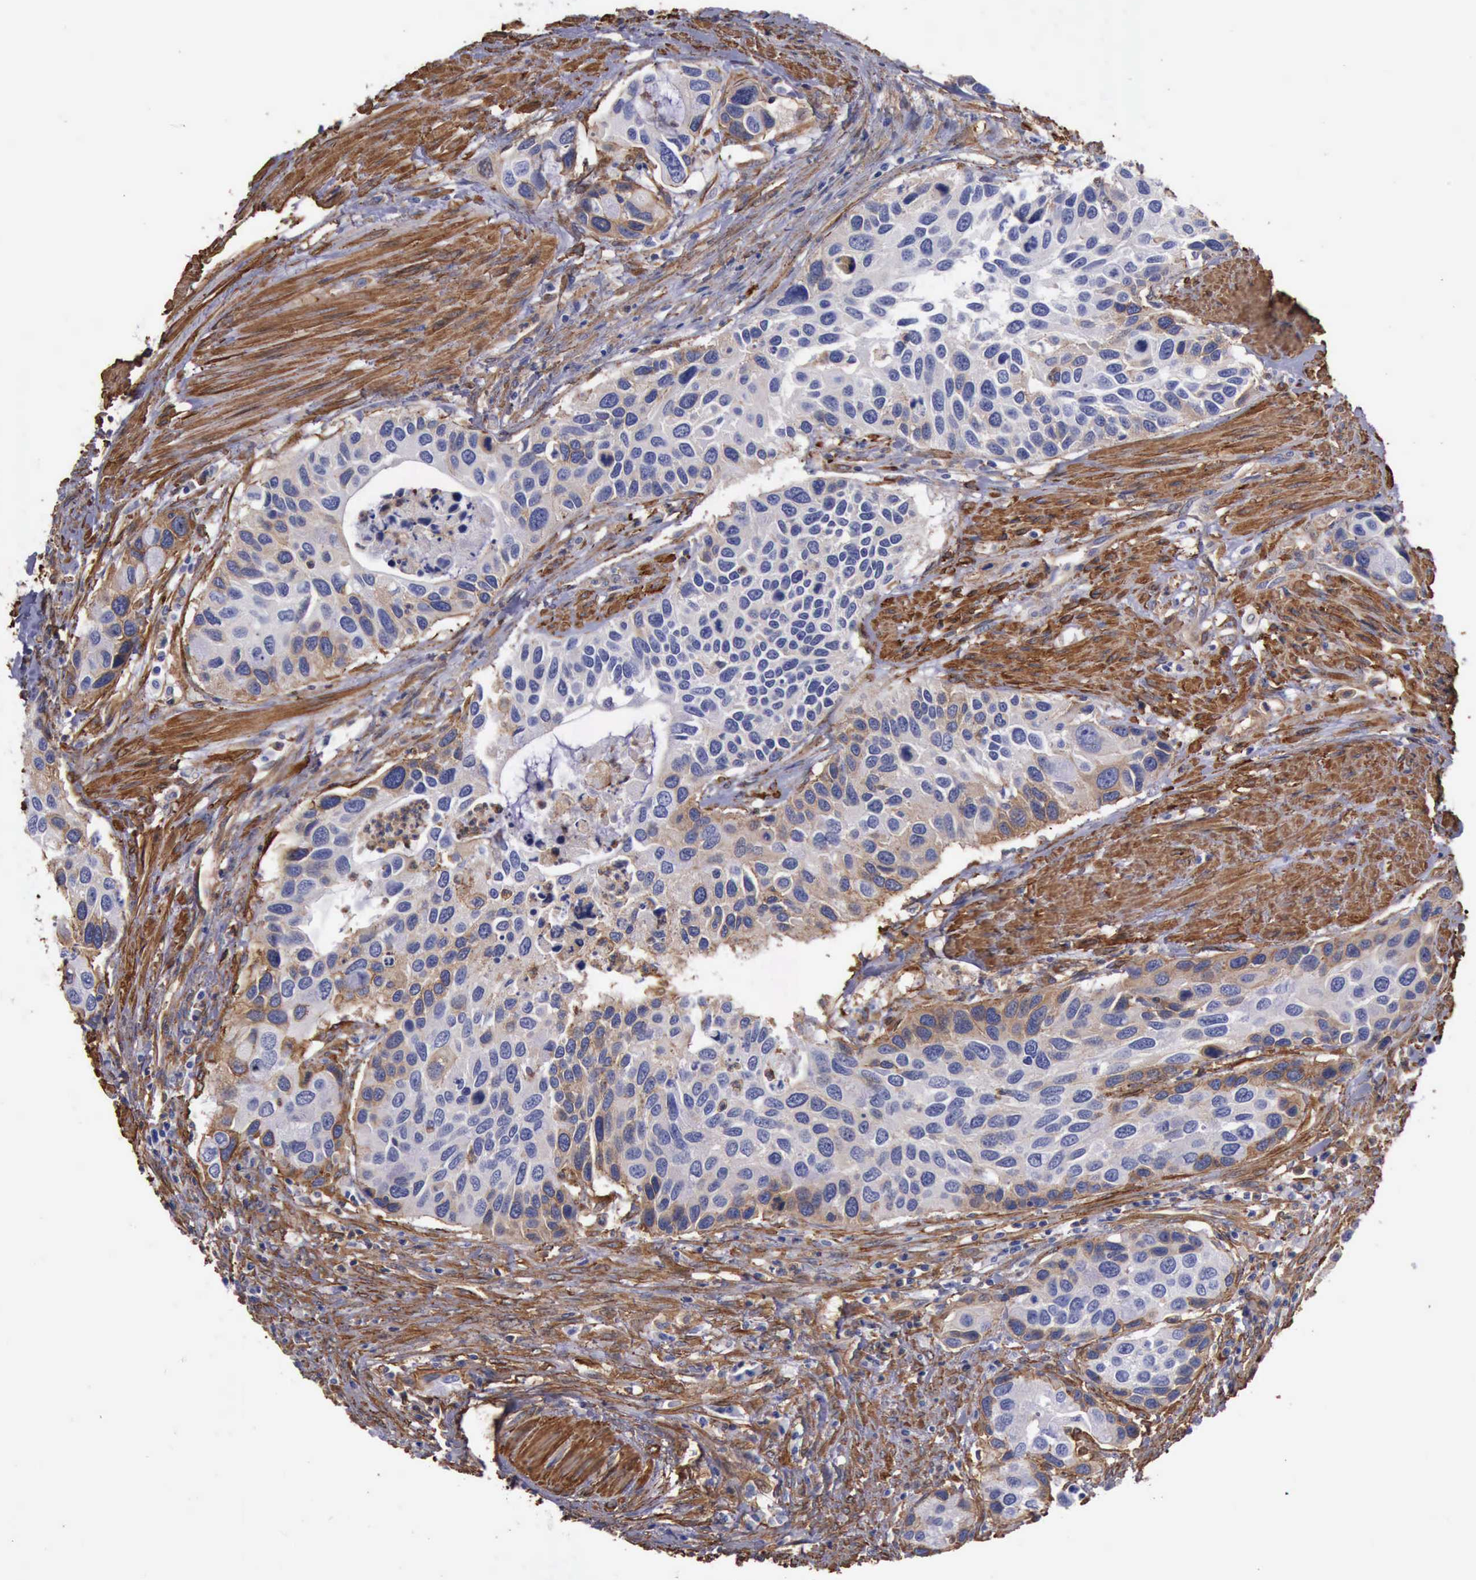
{"staining": {"intensity": "moderate", "quantity": "25%-75%", "location": "cytoplasmic/membranous"}, "tissue": "urothelial cancer", "cell_type": "Tumor cells", "image_type": "cancer", "snomed": [{"axis": "morphology", "description": "Urothelial carcinoma, High grade"}, {"axis": "topography", "description": "Urinary bladder"}], "caption": "Moderate cytoplasmic/membranous protein expression is appreciated in approximately 25%-75% of tumor cells in urothelial cancer.", "gene": "FLNA", "patient": {"sex": "male", "age": 66}}